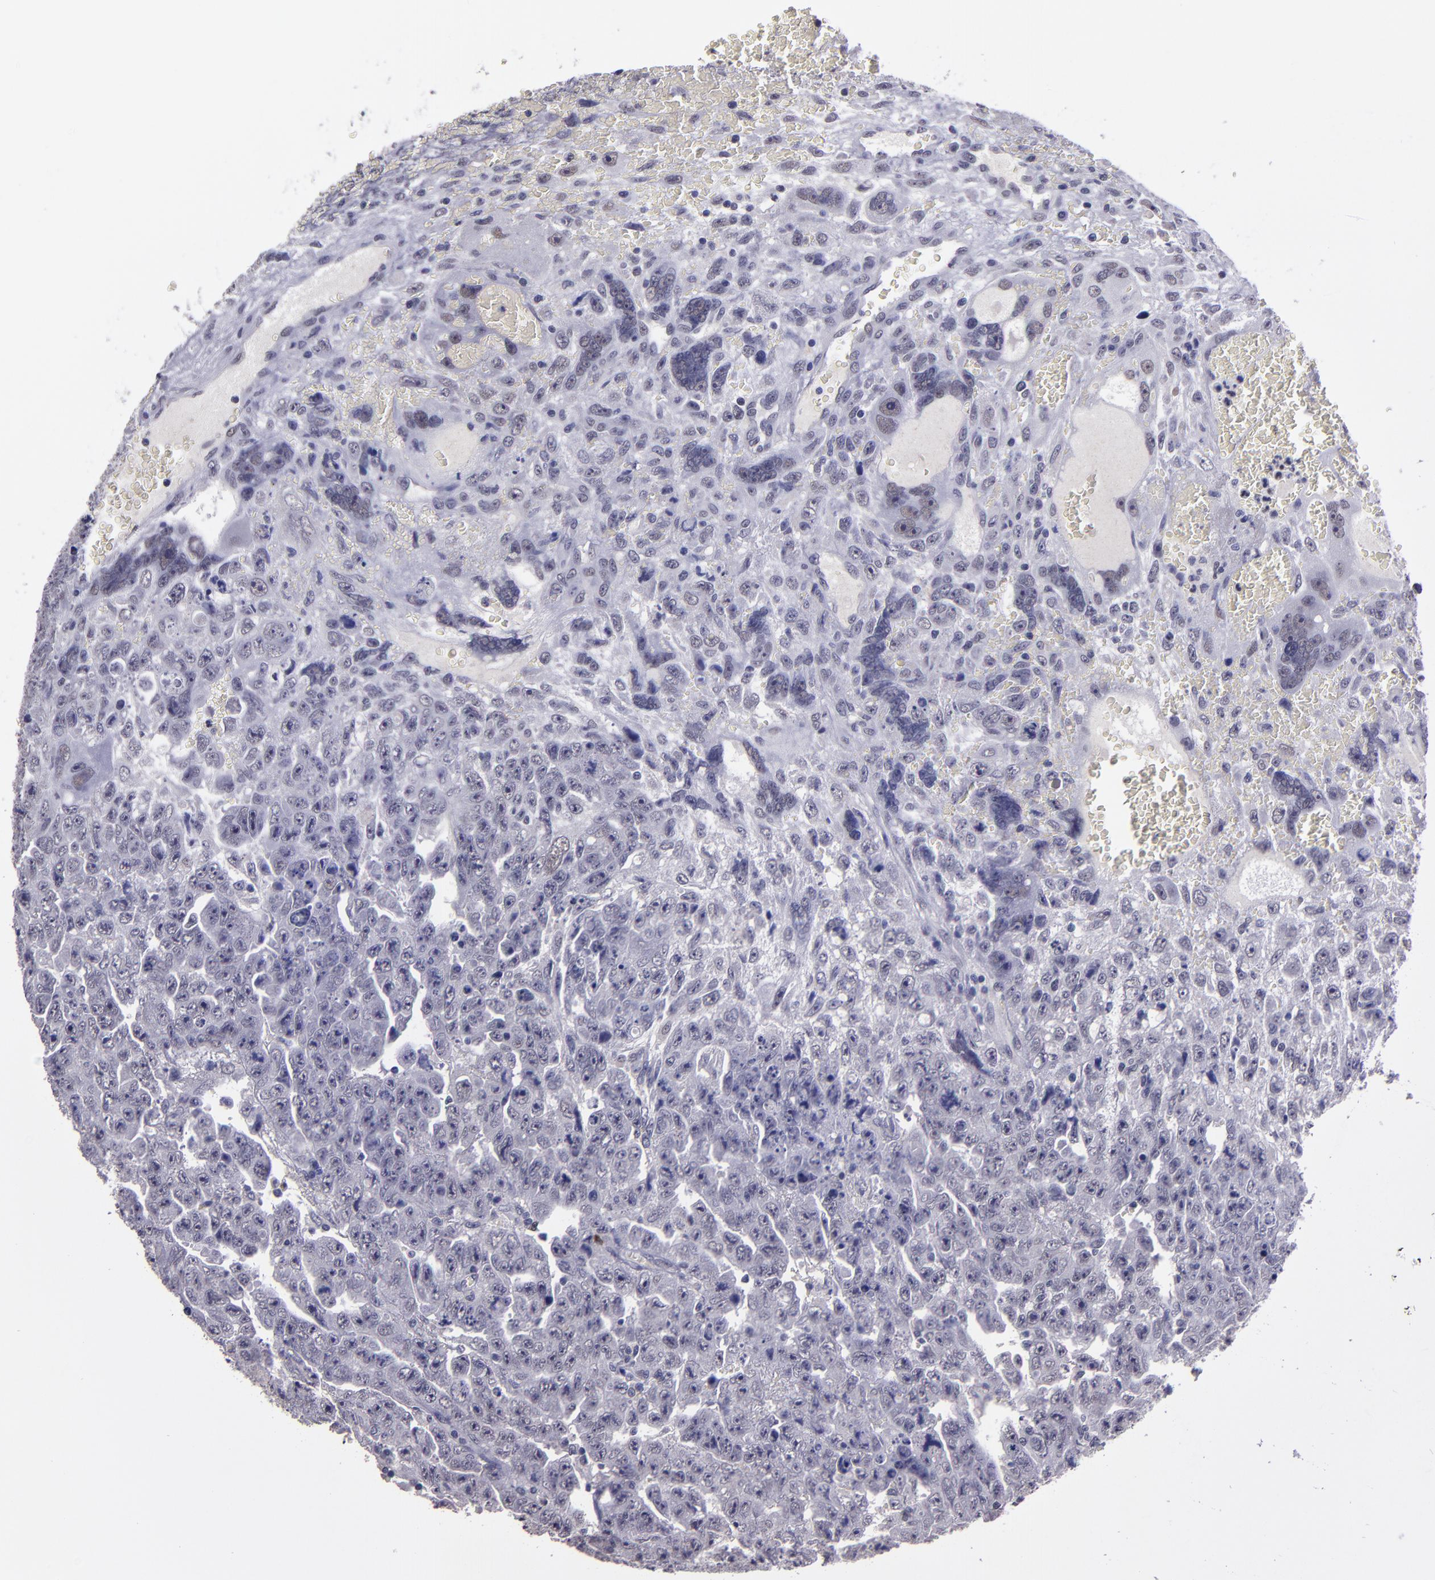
{"staining": {"intensity": "negative", "quantity": "none", "location": "none"}, "tissue": "testis cancer", "cell_type": "Tumor cells", "image_type": "cancer", "snomed": [{"axis": "morphology", "description": "Carcinoma, Embryonal, NOS"}, {"axis": "topography", "description": "Testis"}], "caption": "Protein analysis of testis cancer demonstrates no significant staining in tumor cells.", "gene": "CEBPE", "patient": {"sex": "male", "age": 28}}